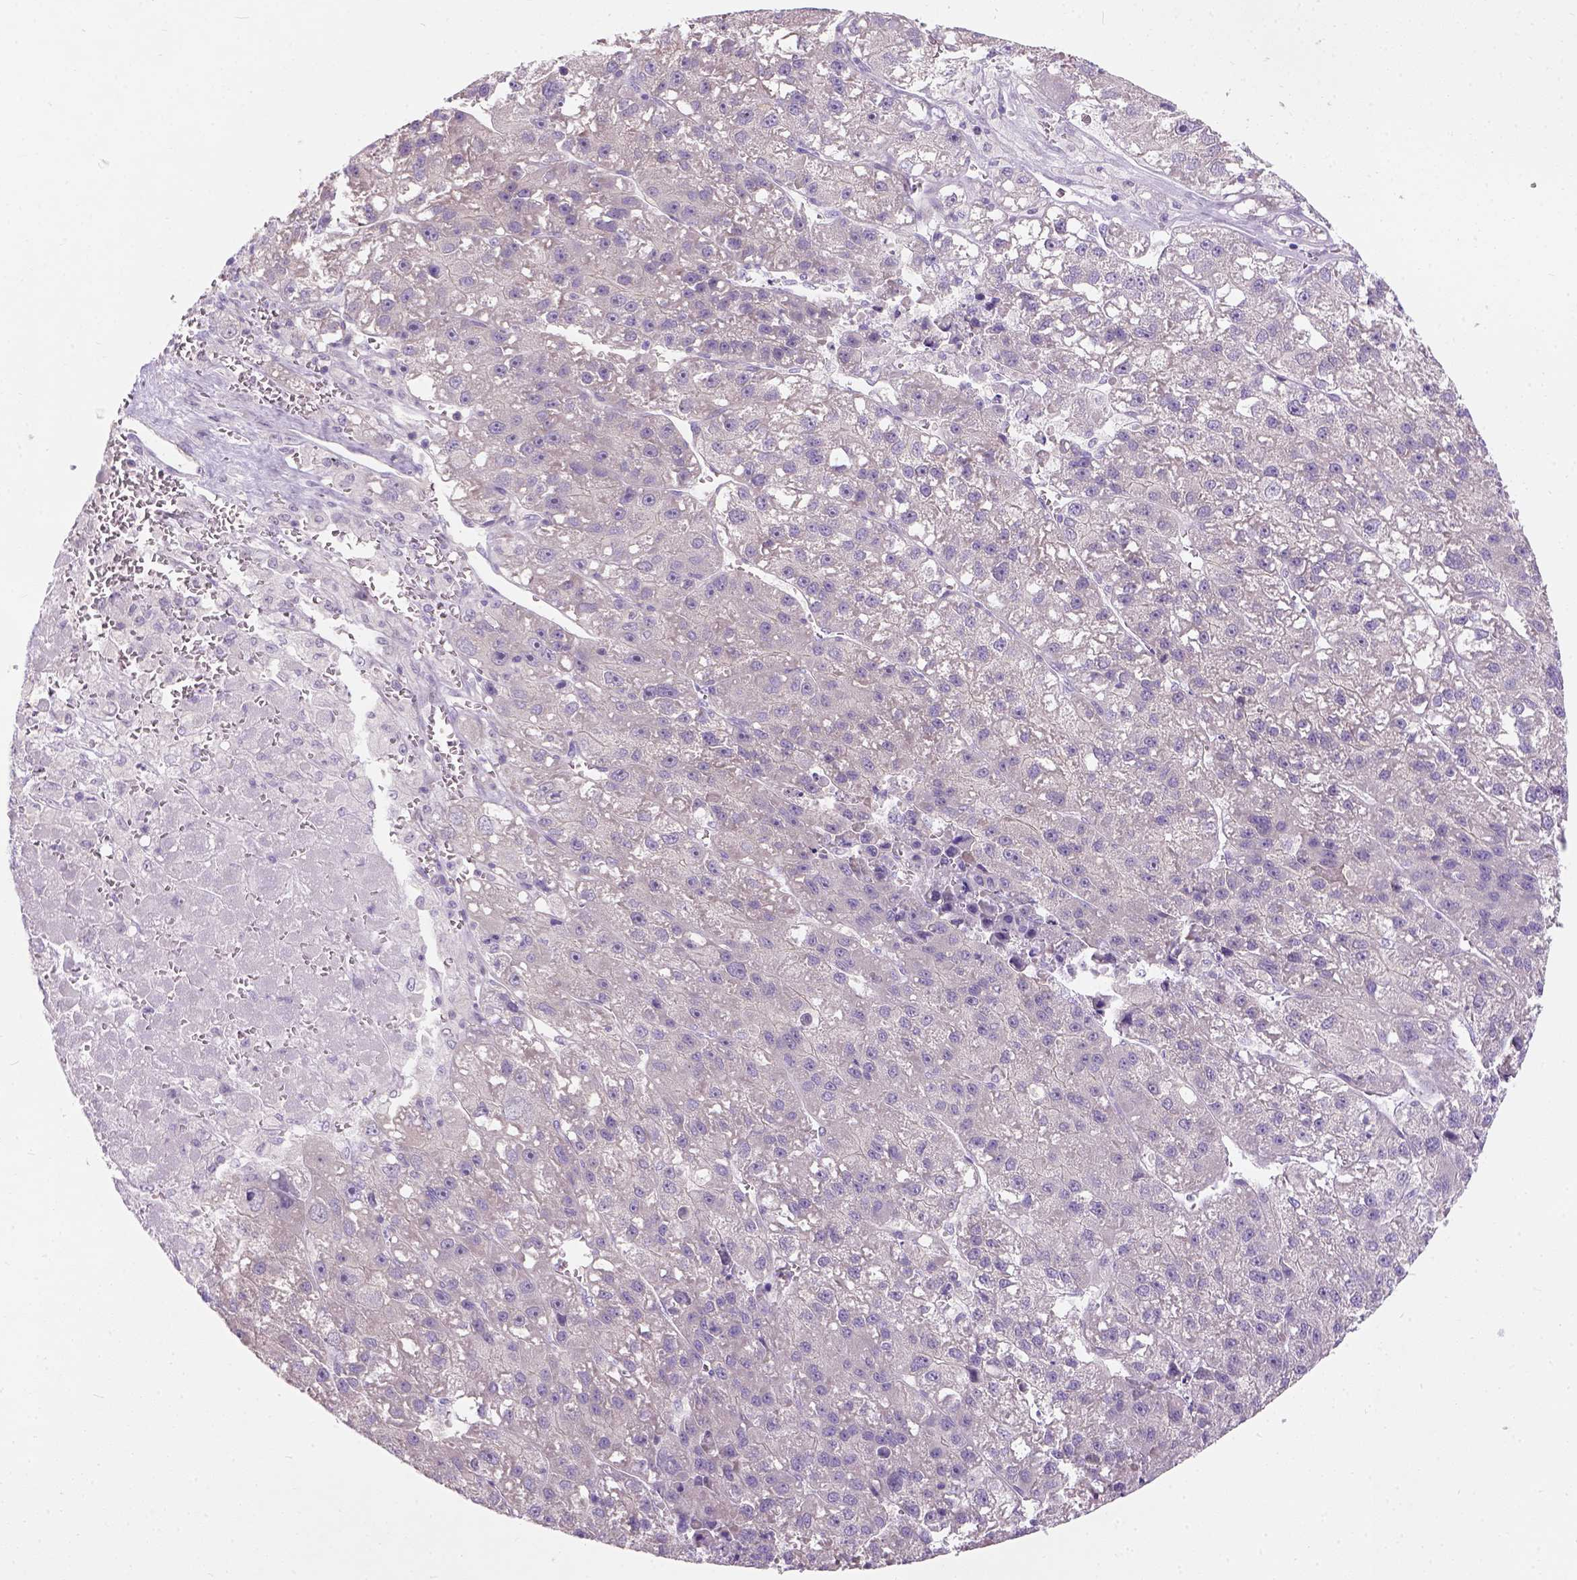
{"staining": {"intensity": "negative", "quantity": "none", "location": "none"}, "tissue": "liver cancer", "cell_type": "Tumor cells", "image_type": "cancer", "snomed": [{"axis": "morphology", "description": "Carcinoma, Hepatocellular, NOS"}, {"axis": "topography", "description": "Liver"}], "caption": "The histopathology image displays no staining of tumor cells in liver cancer (hepatocellular carcinoma).", "gene": "C20orf144", "patient": {"sex": "female", "age": 70}}